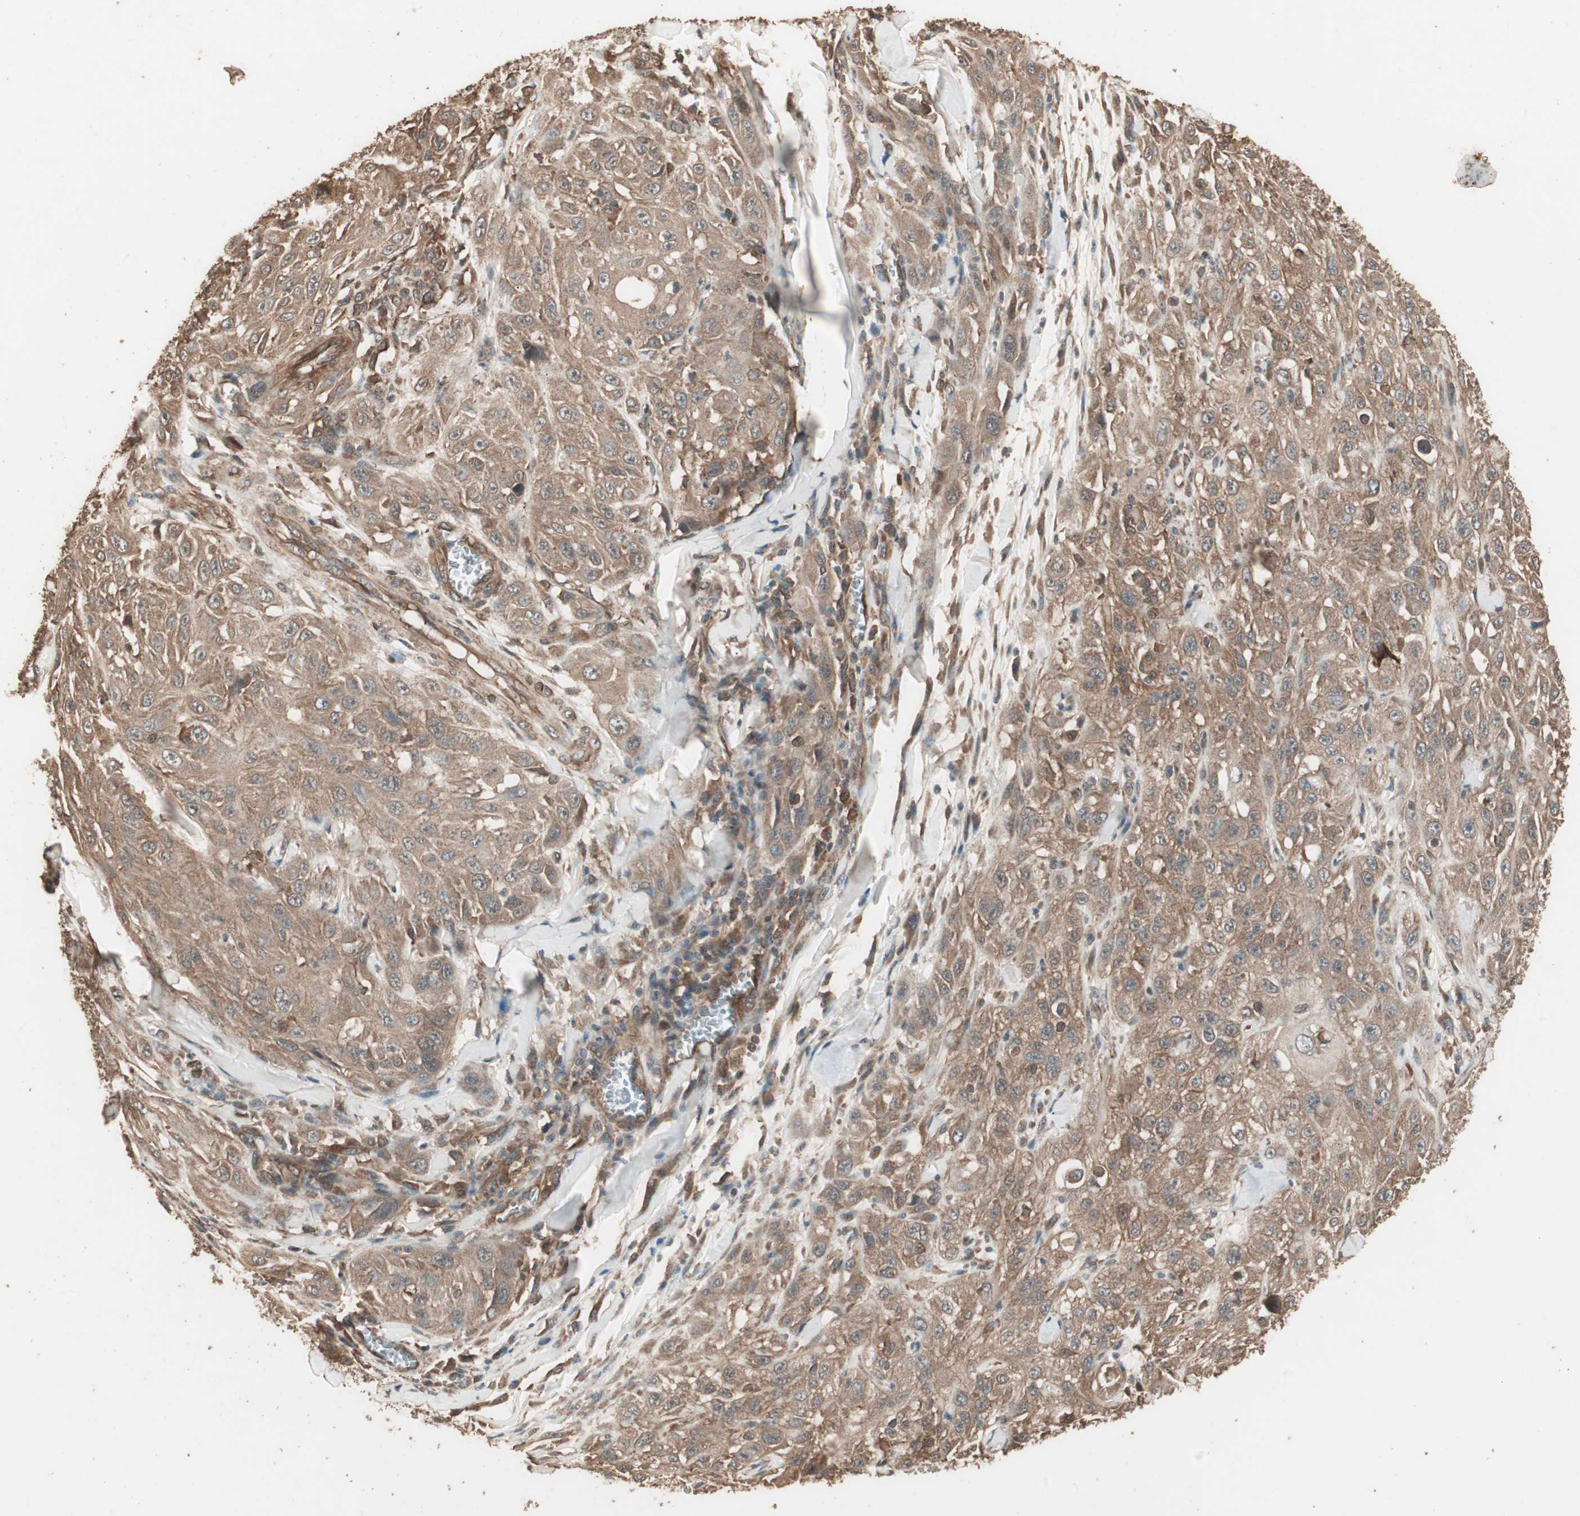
{"staining": {"intensity": "moderate", "quantity": ">75%", "location": "cytoplasmic/membranous"}, "tissue": "skin cancer", "cell_type": "Tumor cells", "image_type": "cancer", "snomed": [{"axis": "morphology", "description": "Squamous cell carcinoma, NOS"}, {"axis": "morphology", "description": "Squamous cell carcinoma, metastatic, NOS"}, {"axis": "topography", "description": "Skin"}, {"axis": "topography", "description": "Lymph node"}], "caption": "Protein staining demonstrates moderate cytoplasmic/membranous expression in approximately >75% of tumor cells in skin cancer.", "gene": "CCN4", "patient": {"sex": "male", "age": 75}}